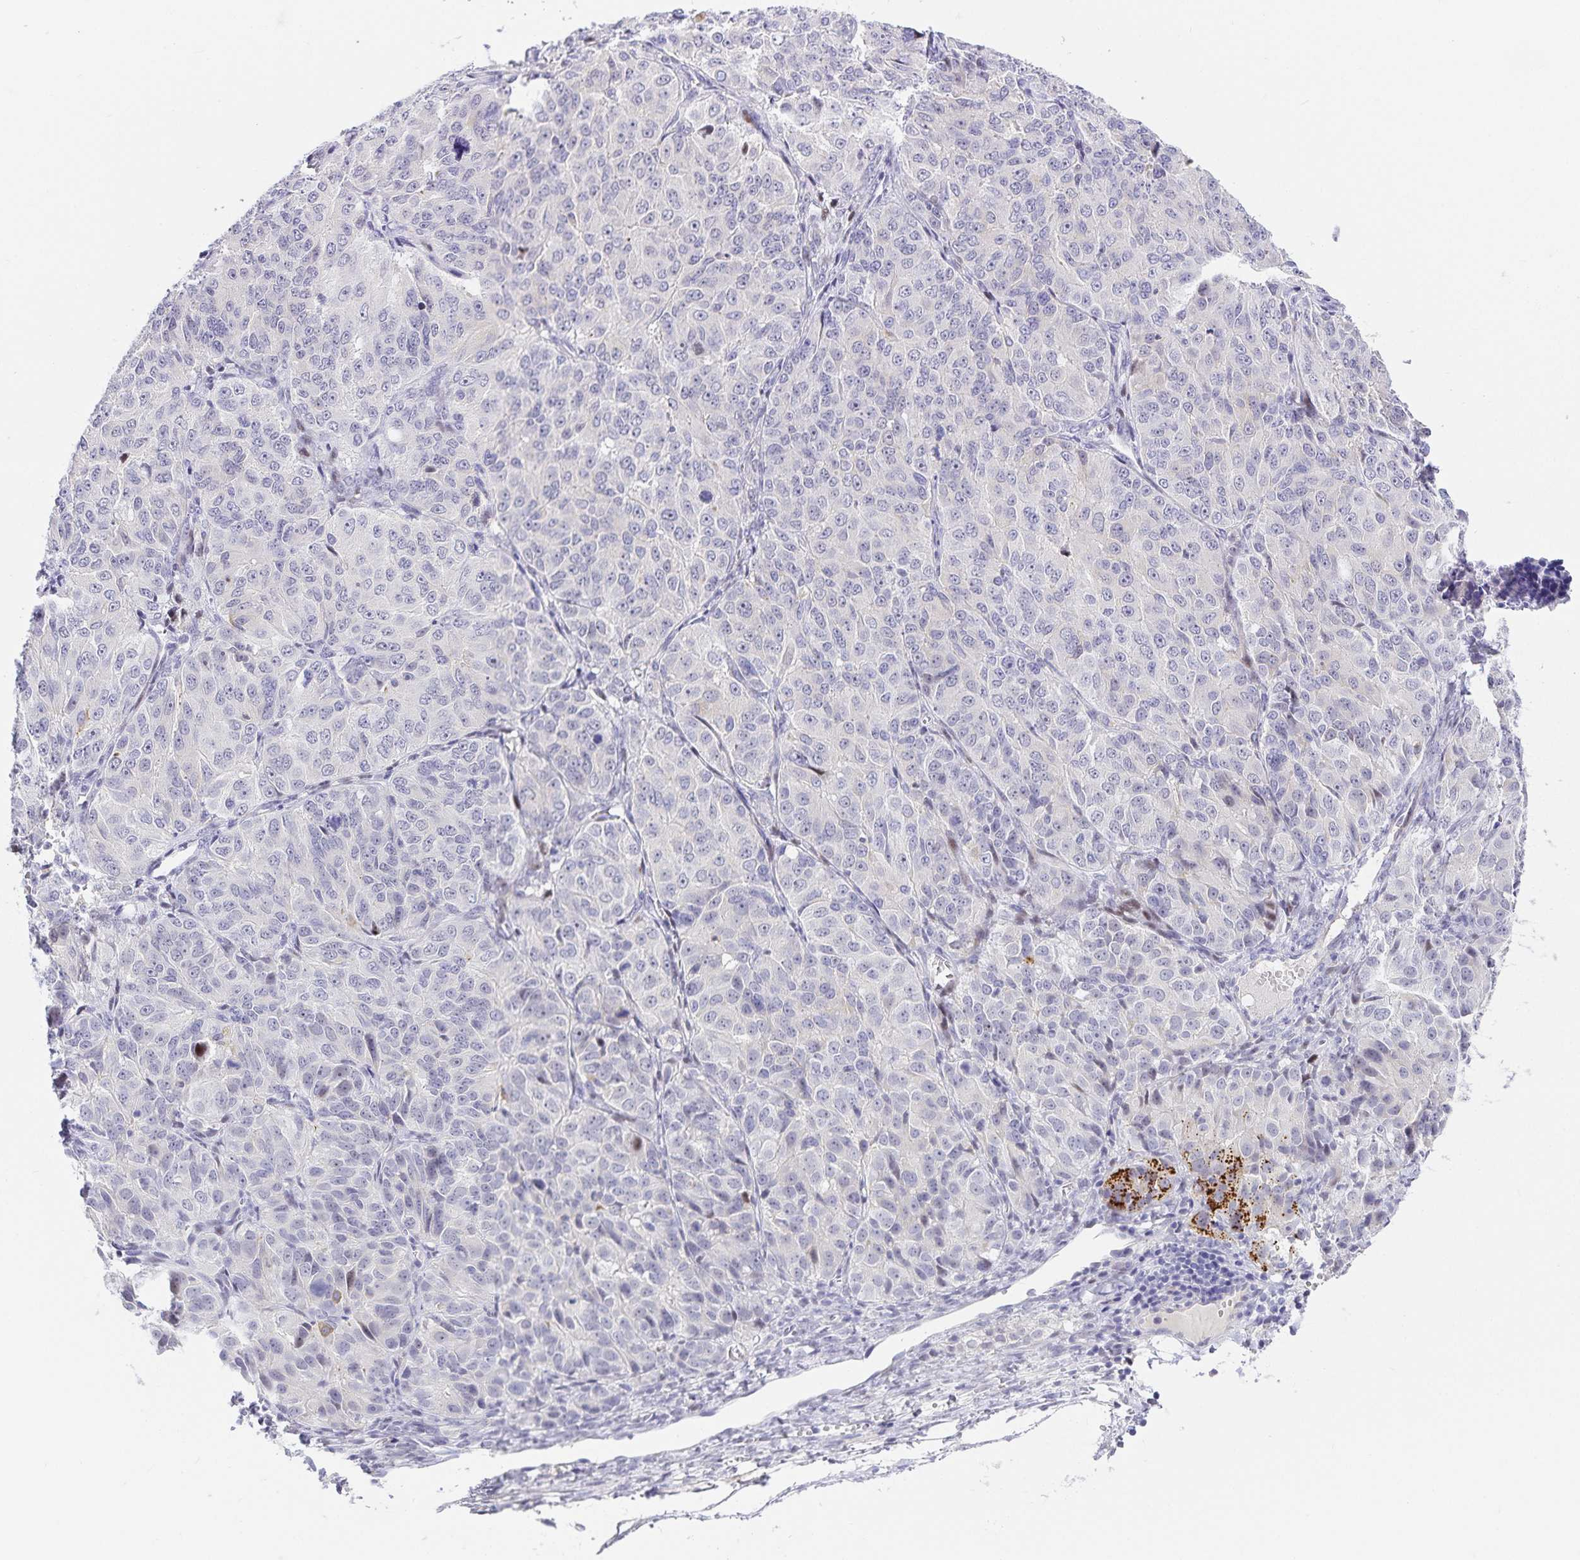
{"staining": {"intensity": "moderate", "quantity": "<25%", "location": "cytoplasmic/membranous"}, "tissue": "ovarian cancer", "cell_type": "Tumor cells", "image_type": "cancer", "snomed": [{"axis": "morphology", "description": "Carcinoma, endometroid"}, {"axis": "topography", "description": "Ovary"}], "caption": "Immunohistochemistry (IHC) (DAB) staining of human ovarian cancer (endometroid carcinoma) displays moderate cytoplasmic/membranous protein expression in approximately <25% of tumor cells.", "gene": "KBTBD13", "patient": {"sex": "female", "age": 51}}